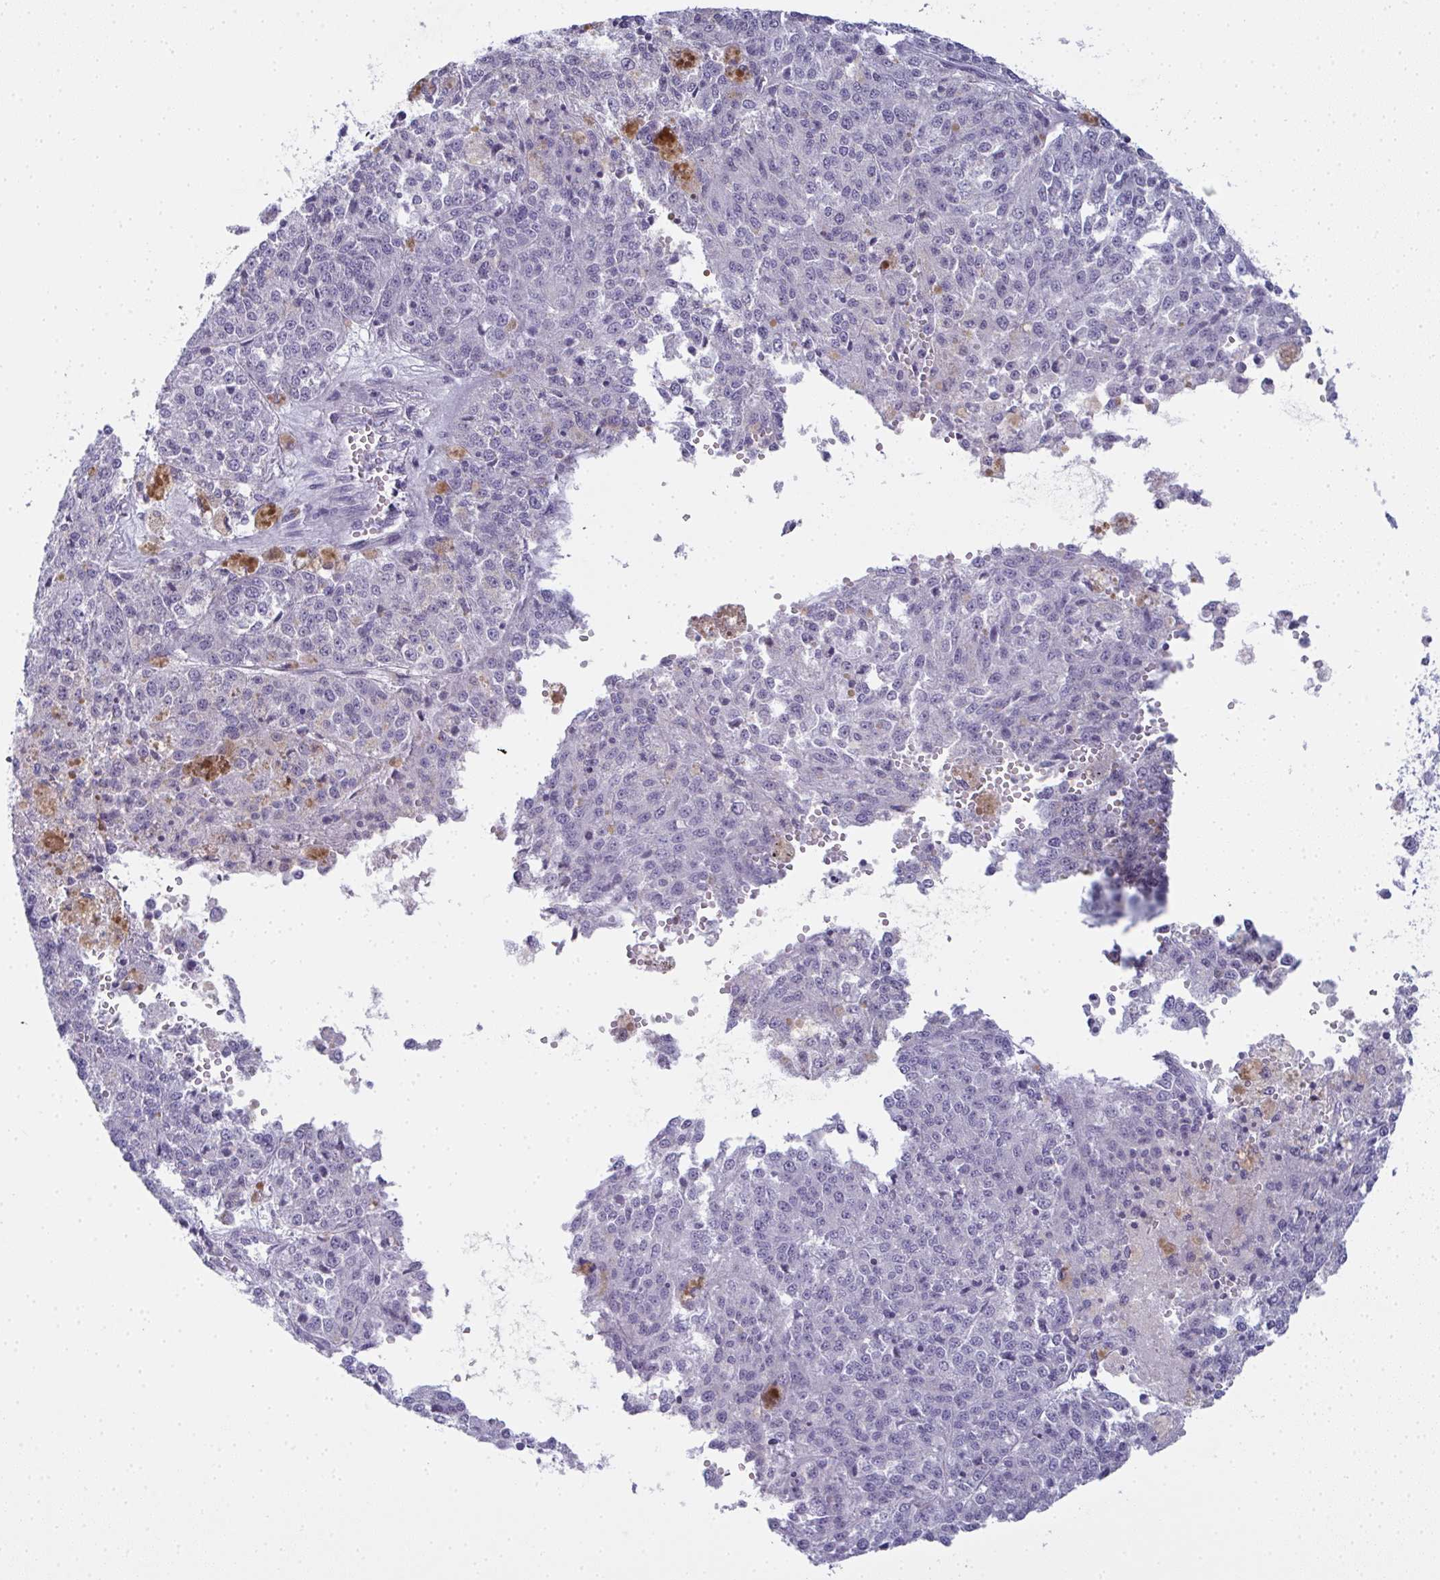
{"staining": {"intensity": "negative", "quantity": "none", "location": "none"}, "tissue": "melanoma", "cell_type": "Tumor cells", "image_type": "cancer", "snomed": [{"axis": "morphology", "description": "Malignant melanoma, Metastatic site"}, {"axis": "topography", "description": "Lymph node"}], "caption": "Immunohistochemistry (IHC) of human malignant melanoma (metastatic site) shows no staining in tumor cells.", "gene": "SLC36A2", "patient": {"sex": "female", "age": 64}}